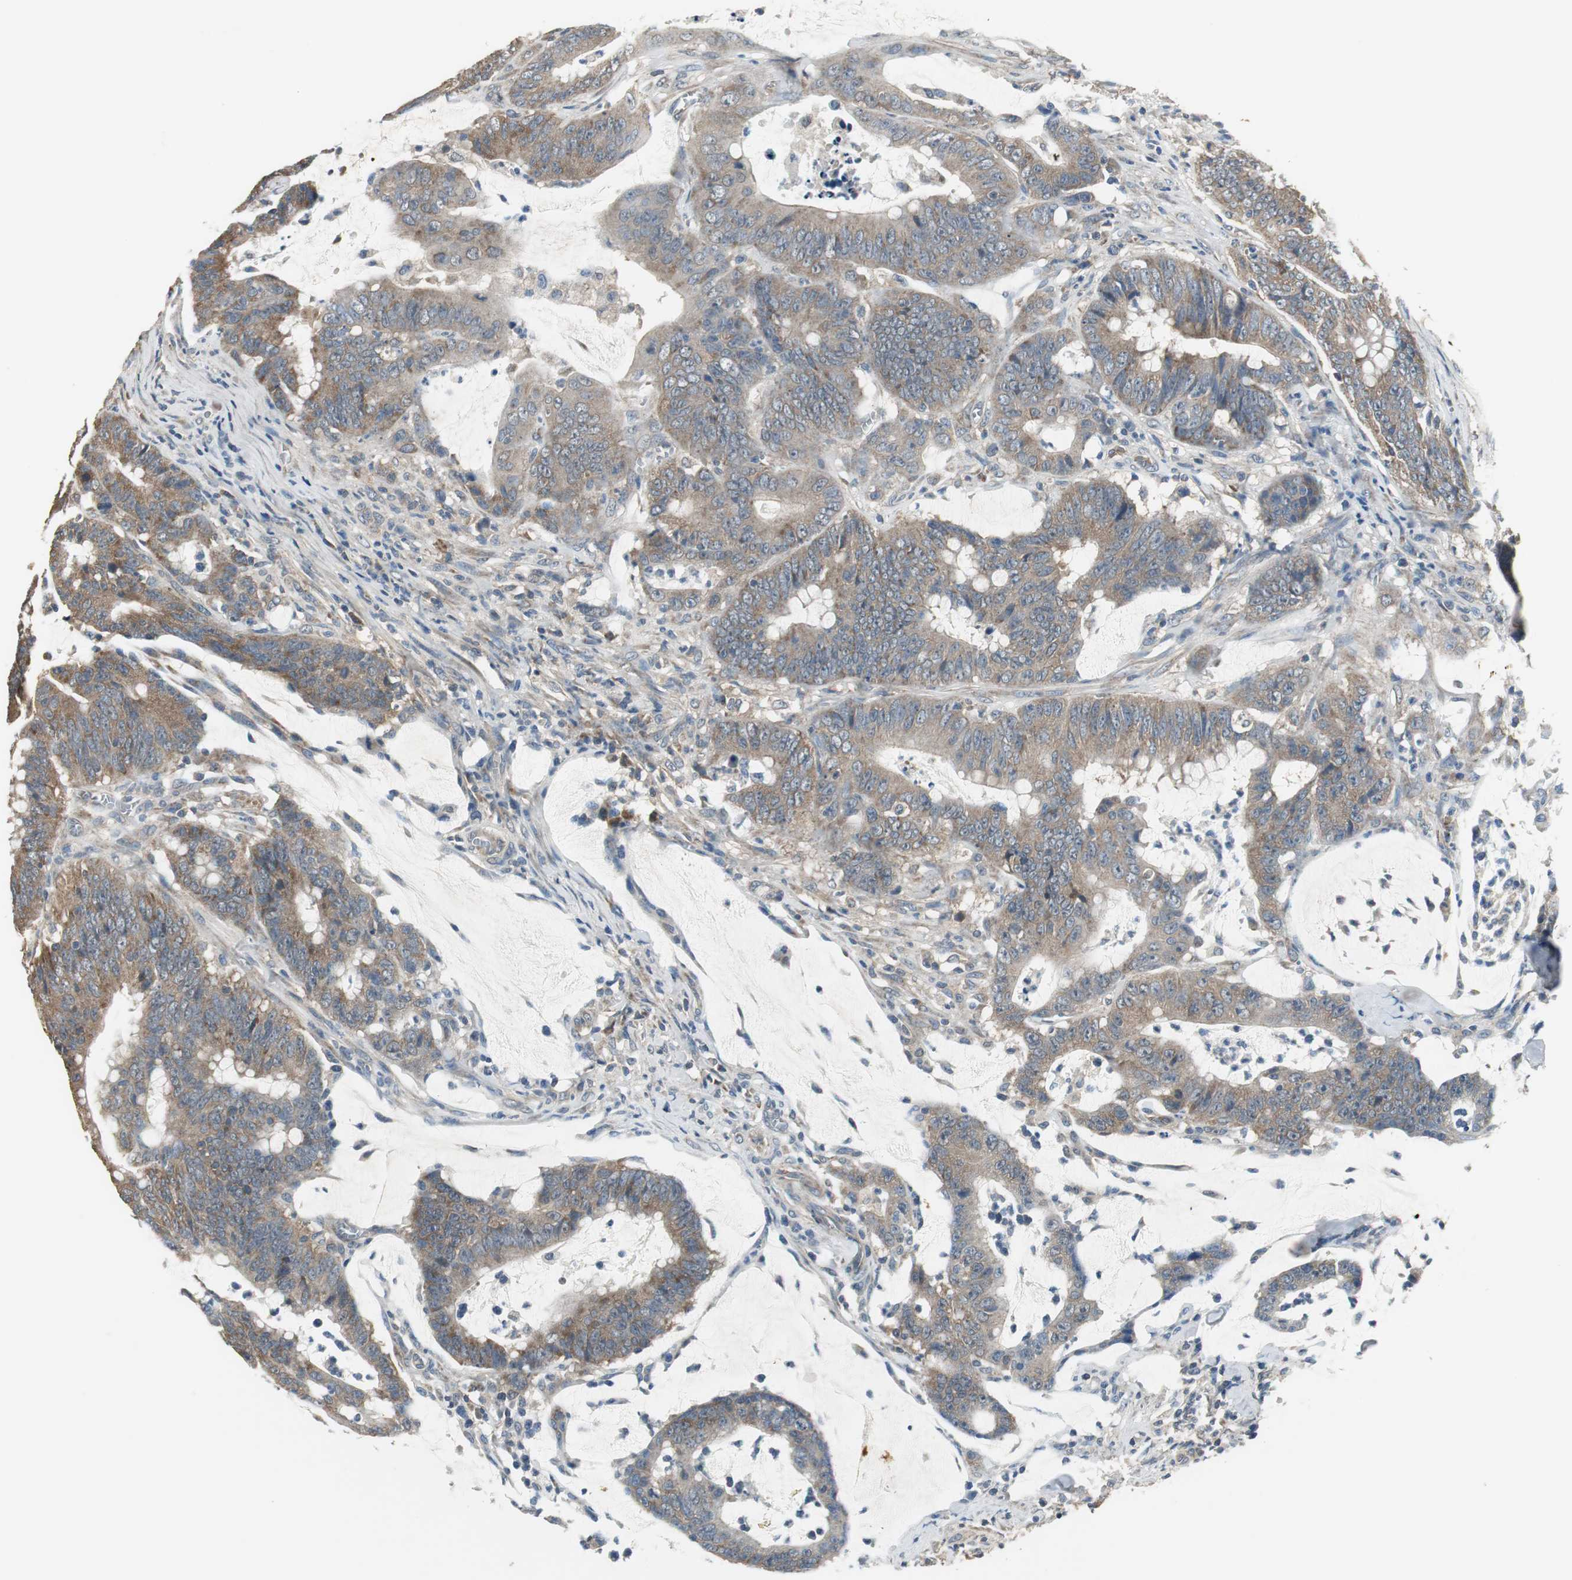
{"staining": {"intensity": "moderate", "quantity": ">75%", "location": "cytoplasmic/membranous"}, "tissue": "colorectal cancer", "cell_type": "Tumor cells", "image_type": "cancer", "snomed": [{"axis": "morphology", "description": "Adenocarcinoma, NOS"}, {"axis": "topography", "description": "Colon"}], "caption": "Protein staining demonstrates moderate cytoplasmic/membranous positivity in approximately >75% of tumor cells in adenocarcinoma (colorectal). Nuclei are stained in blue.", "gene": "MSTO1", "patient": {"sex": "male", "age": 45}}